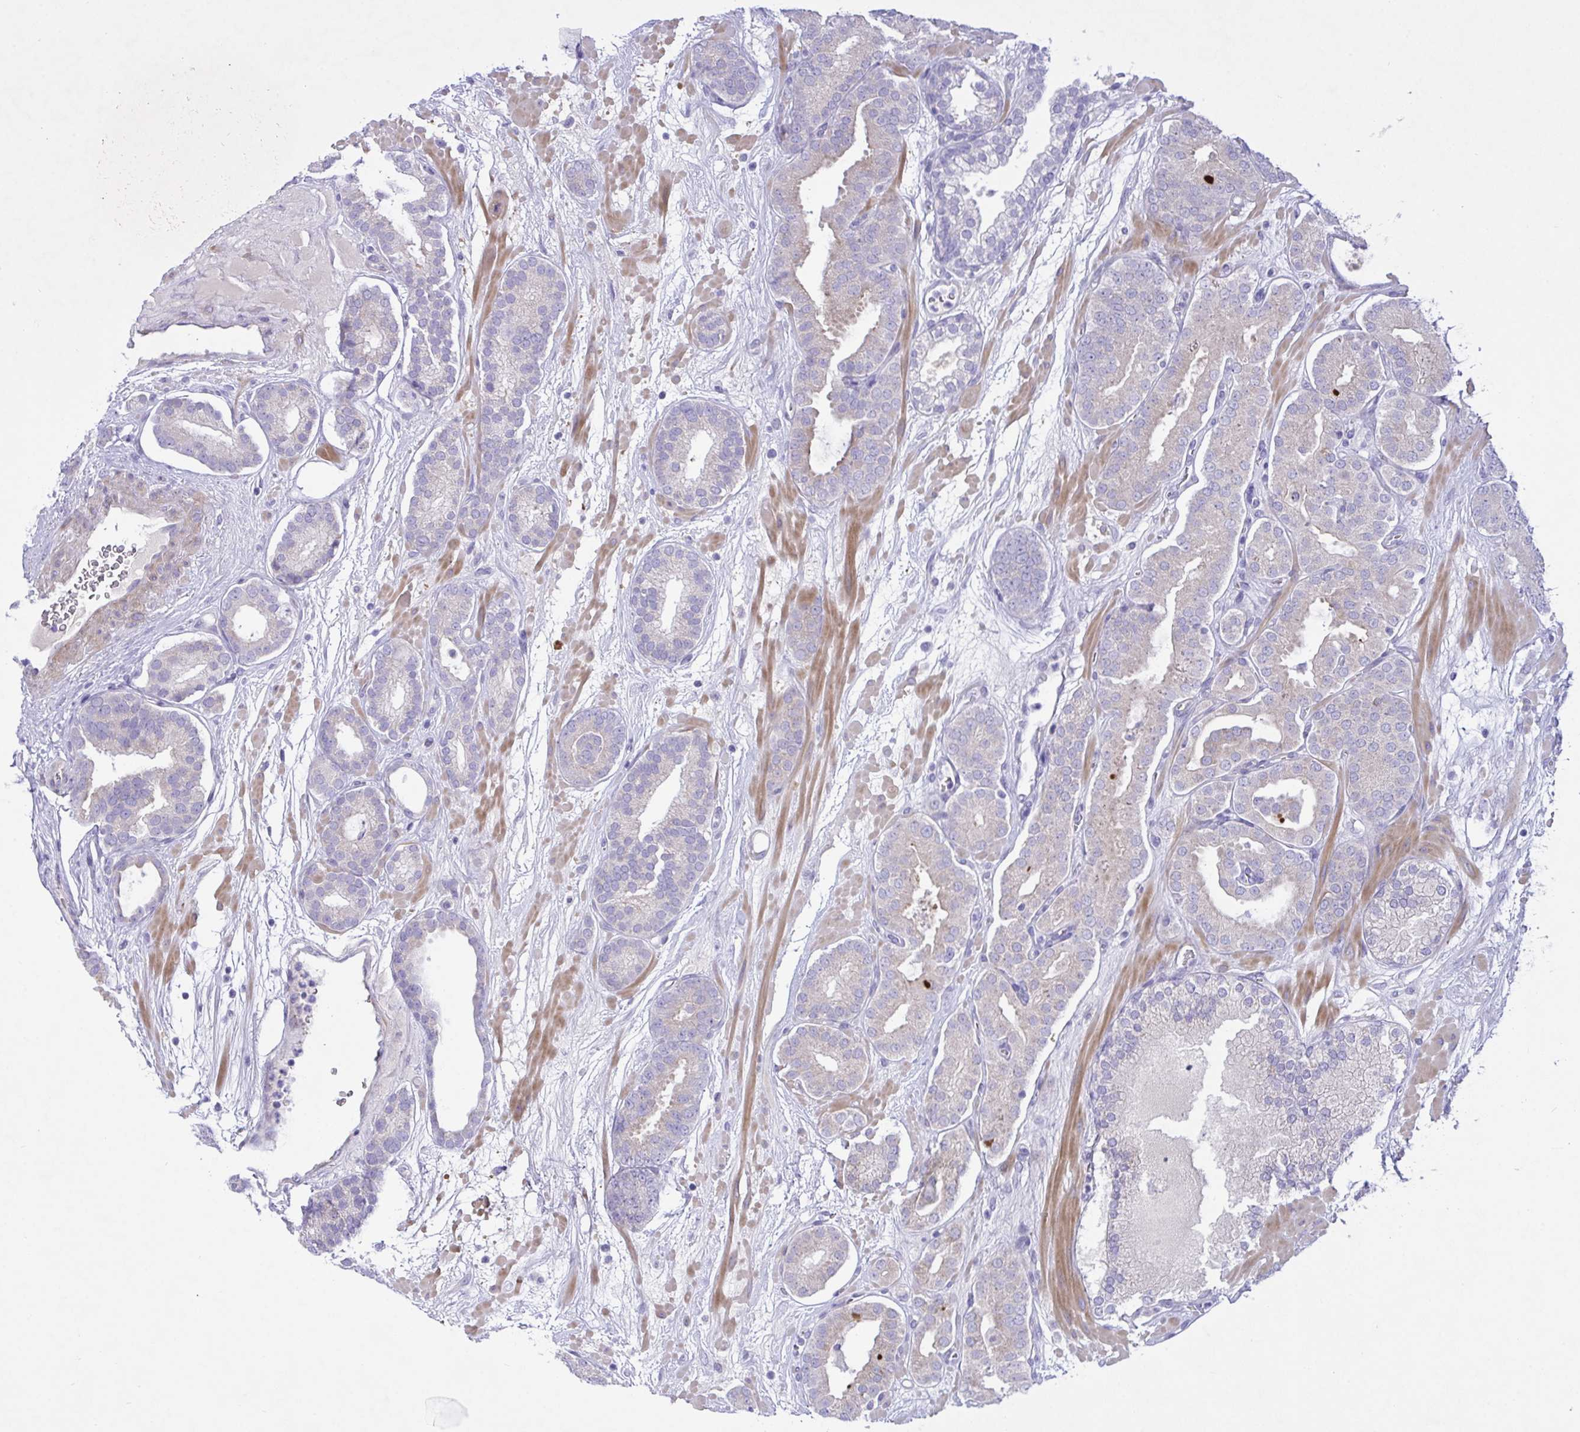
{"staining": {"intensity": "negative", "quantity": "none", "location": "none"}, "tissue": "prostate cancer", "cell_type": "Tumor cells", "image_type": "cancer", "snomed": [{"axis": "morphology", "description": "Adenocarcinoma, High grade"}, {"axis": "topography", "description": "Prostate"}], "caption": "Immunohistochemistry (IHC) of human prostate adenocarcinoma (high-grade) demonstrates no positivity in tumor cells. Brightfield microscopy of immunohistochemistry (IHC) stained with DAB (3,3'-diaminobenzidine) (brown) and hematoxylin (blue), captured at high magnification.", "gene": "FAM86B1", "patient": {"sex": "male", "age": 66}}